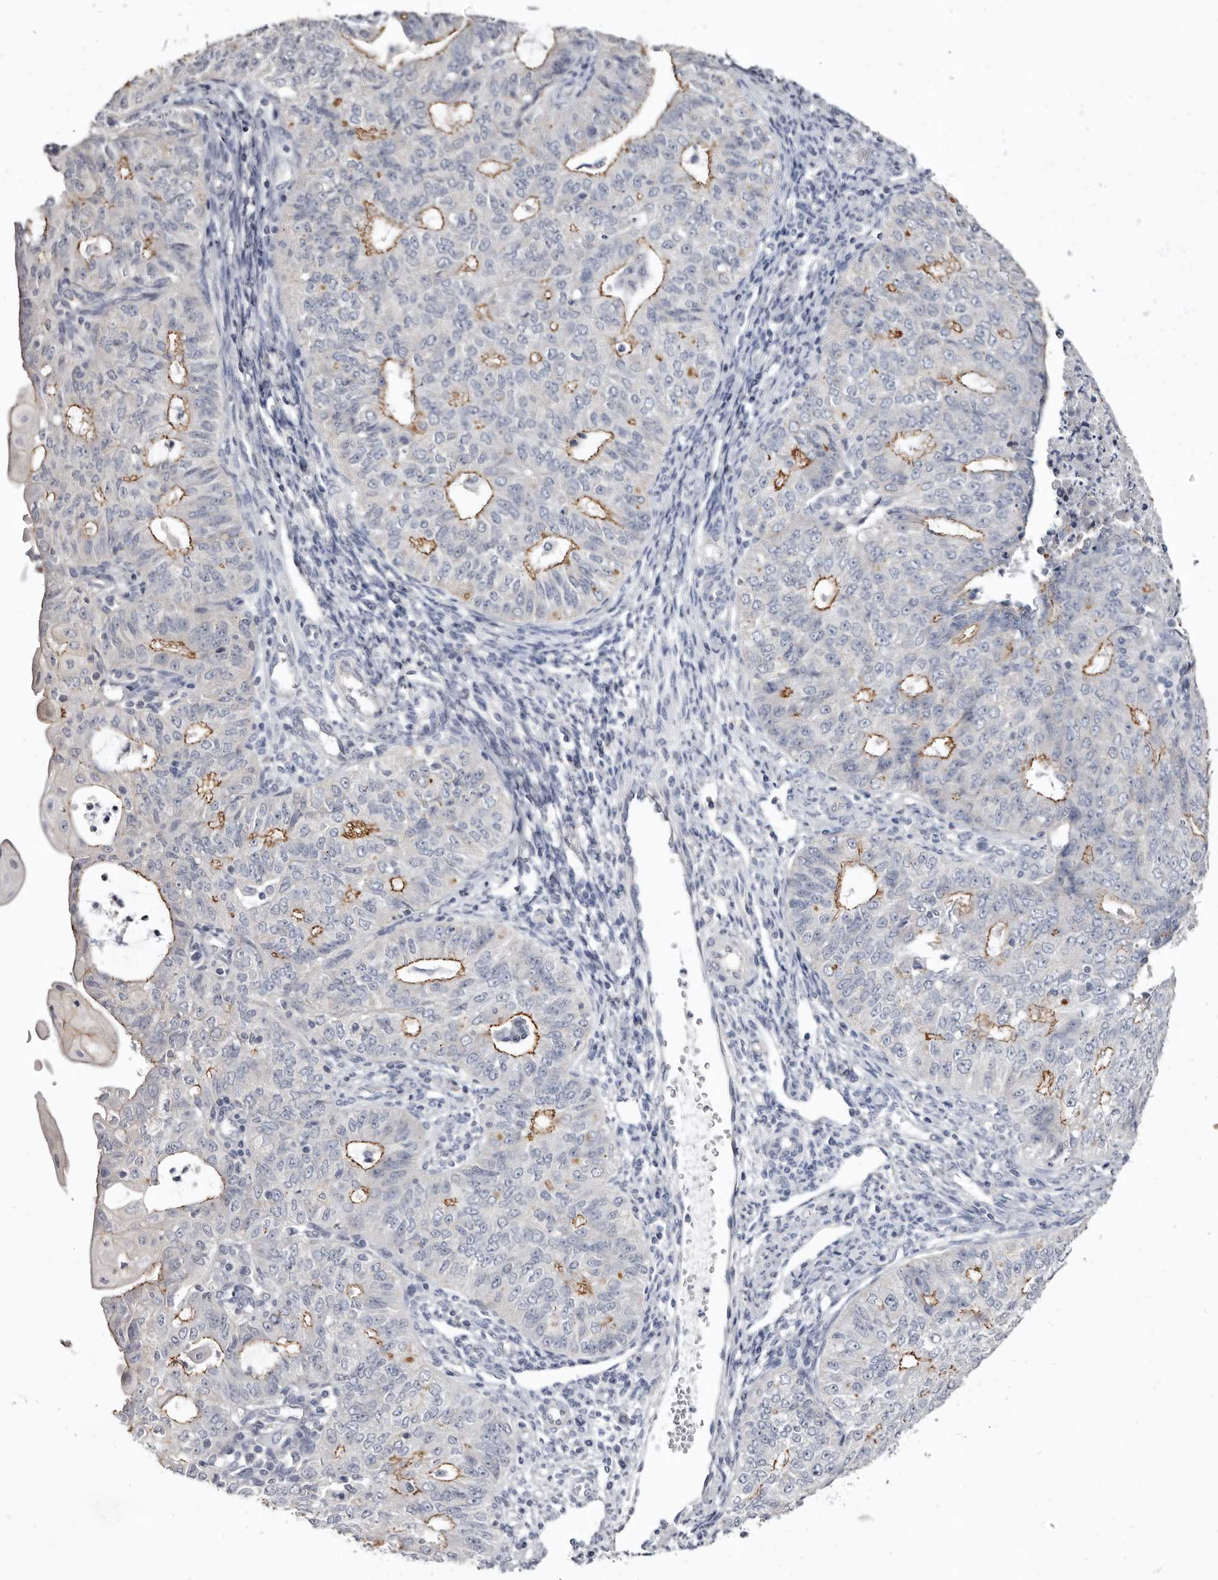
{"staining": {"intensity": "moderate", "quantity": "25%-75%", "location": "cytoplasmic/membranous"}, "tissue": "endometrial cancer", "cell_type": "Tumor cells", "image_type": "cancer", "snomed": [{"axis": "morphology", "description": "Adenocarcinoma, NOS"}, {"axis": "topography", "description": "Endometrium"}], "caption": "Tumor cells exhibit moderate cytoplasmic/membranous staining in about 25%-75% of cells in endometrial adenocarcinoma.", "gene": "CGN", "patient": {"sex": "female", "age": 32}}